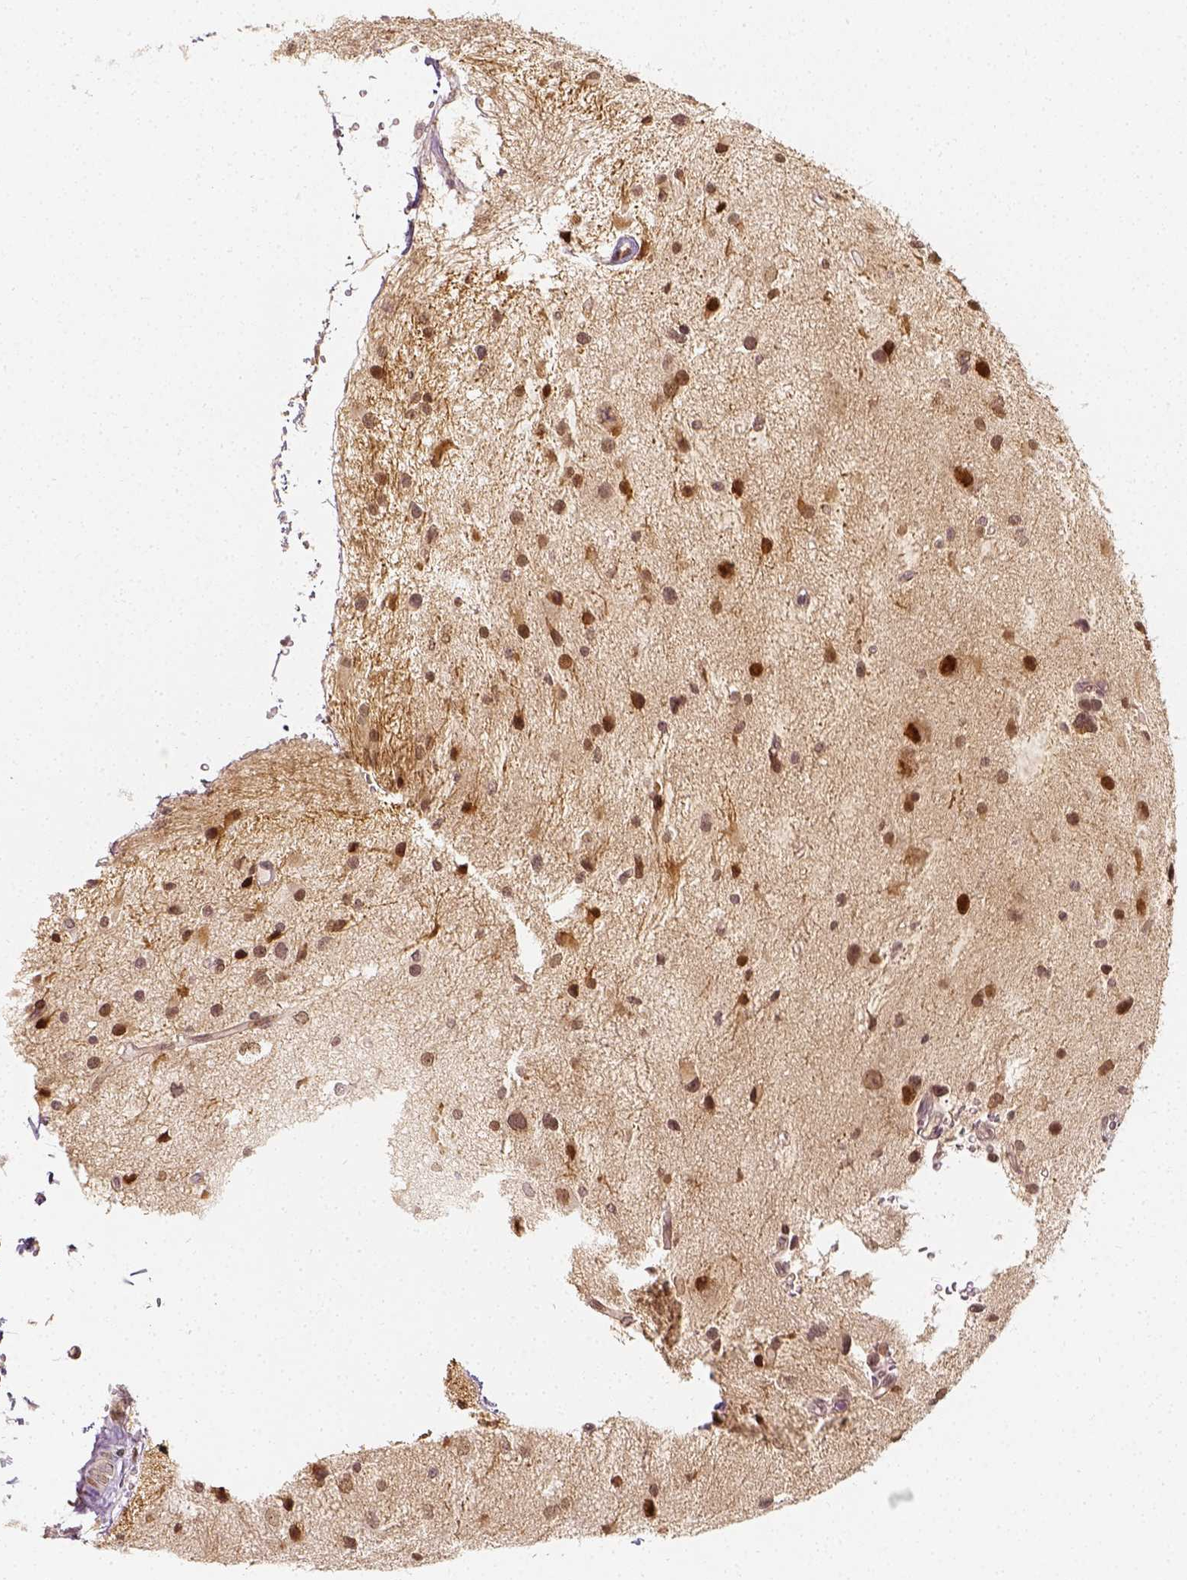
{"staining": {"intensity": "moderate", "quantity": "25%-75%", "location": "cytoplasmic/membranous,nuclear"}, "tissue": "glioma", "cell_type": "Tumor cells", "image_type": "cancer", "snomed": [{"axis": "morphology", "description": "Glioma, malignant, Low grade"}, {"axis": "topography", "description": "Brain"}], "caption": "Moderate cytoplasmic/membranous and nuclear positivity is seen in approximately 25%-75% of tumor cells in malignant low-grade glioma. (IHC, brightfield microscopy, high magnification).", "gene": "ZMAT3", "patient": {"sex": "female", "age": 32}}